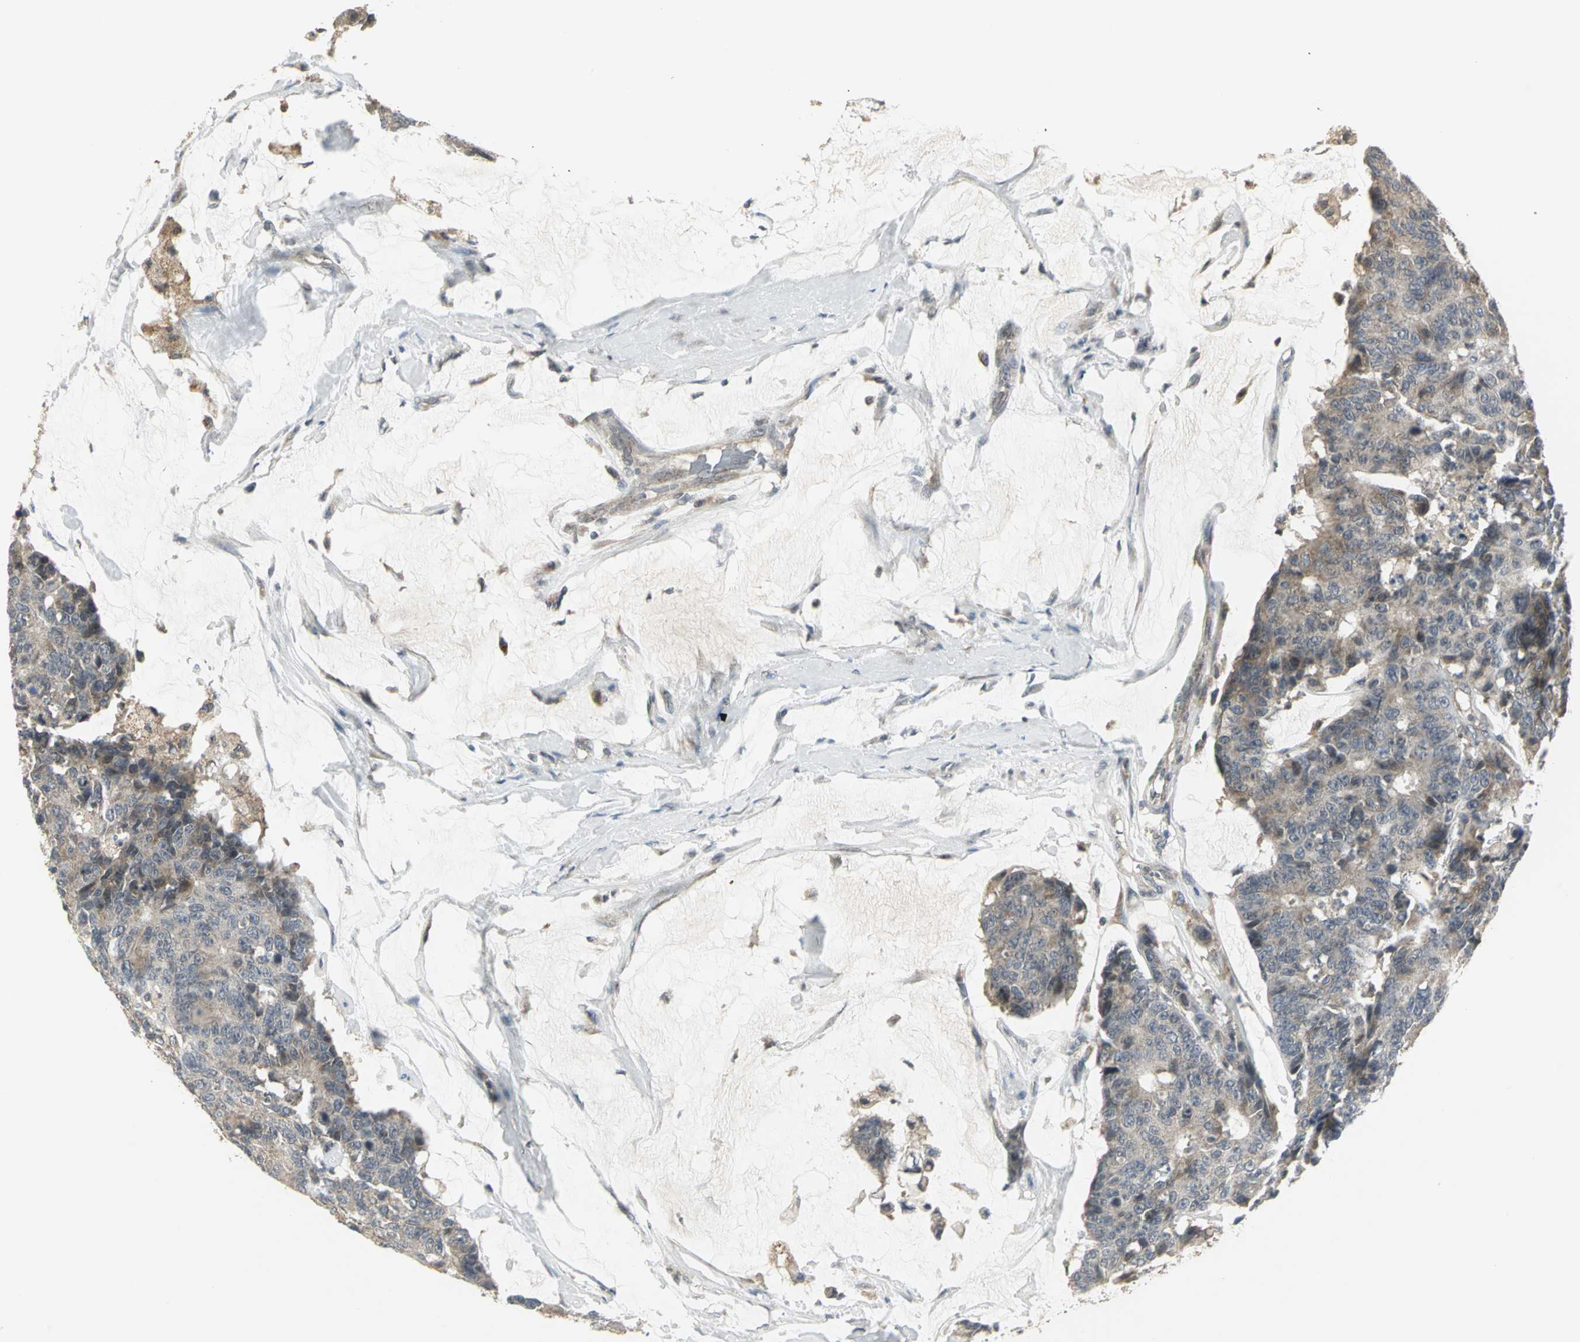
{"staining": {"intensity": "weak", "quantity": ">75%", "location": "cytoplasmic/membranous"}, "tissue": "colorectal cancer", "cell_type": "Tumor cells", "image_type": "cancer", "snomed": [{"axis": "morphology", "description": "Adenocarcinoma, NOS"}, {"axis": "topography", "description": "Colon"}], "caption": "This photomicrograph exhibits immunohistochemistry (IHC) staining of human adenocarcinoma (colorectal), with low weak cytoplasmic/membranous positivity in approximately >75% of tumor cells.", "gene": "MAPK8IP3", "patient": {"sex": "female", "age": 86}}